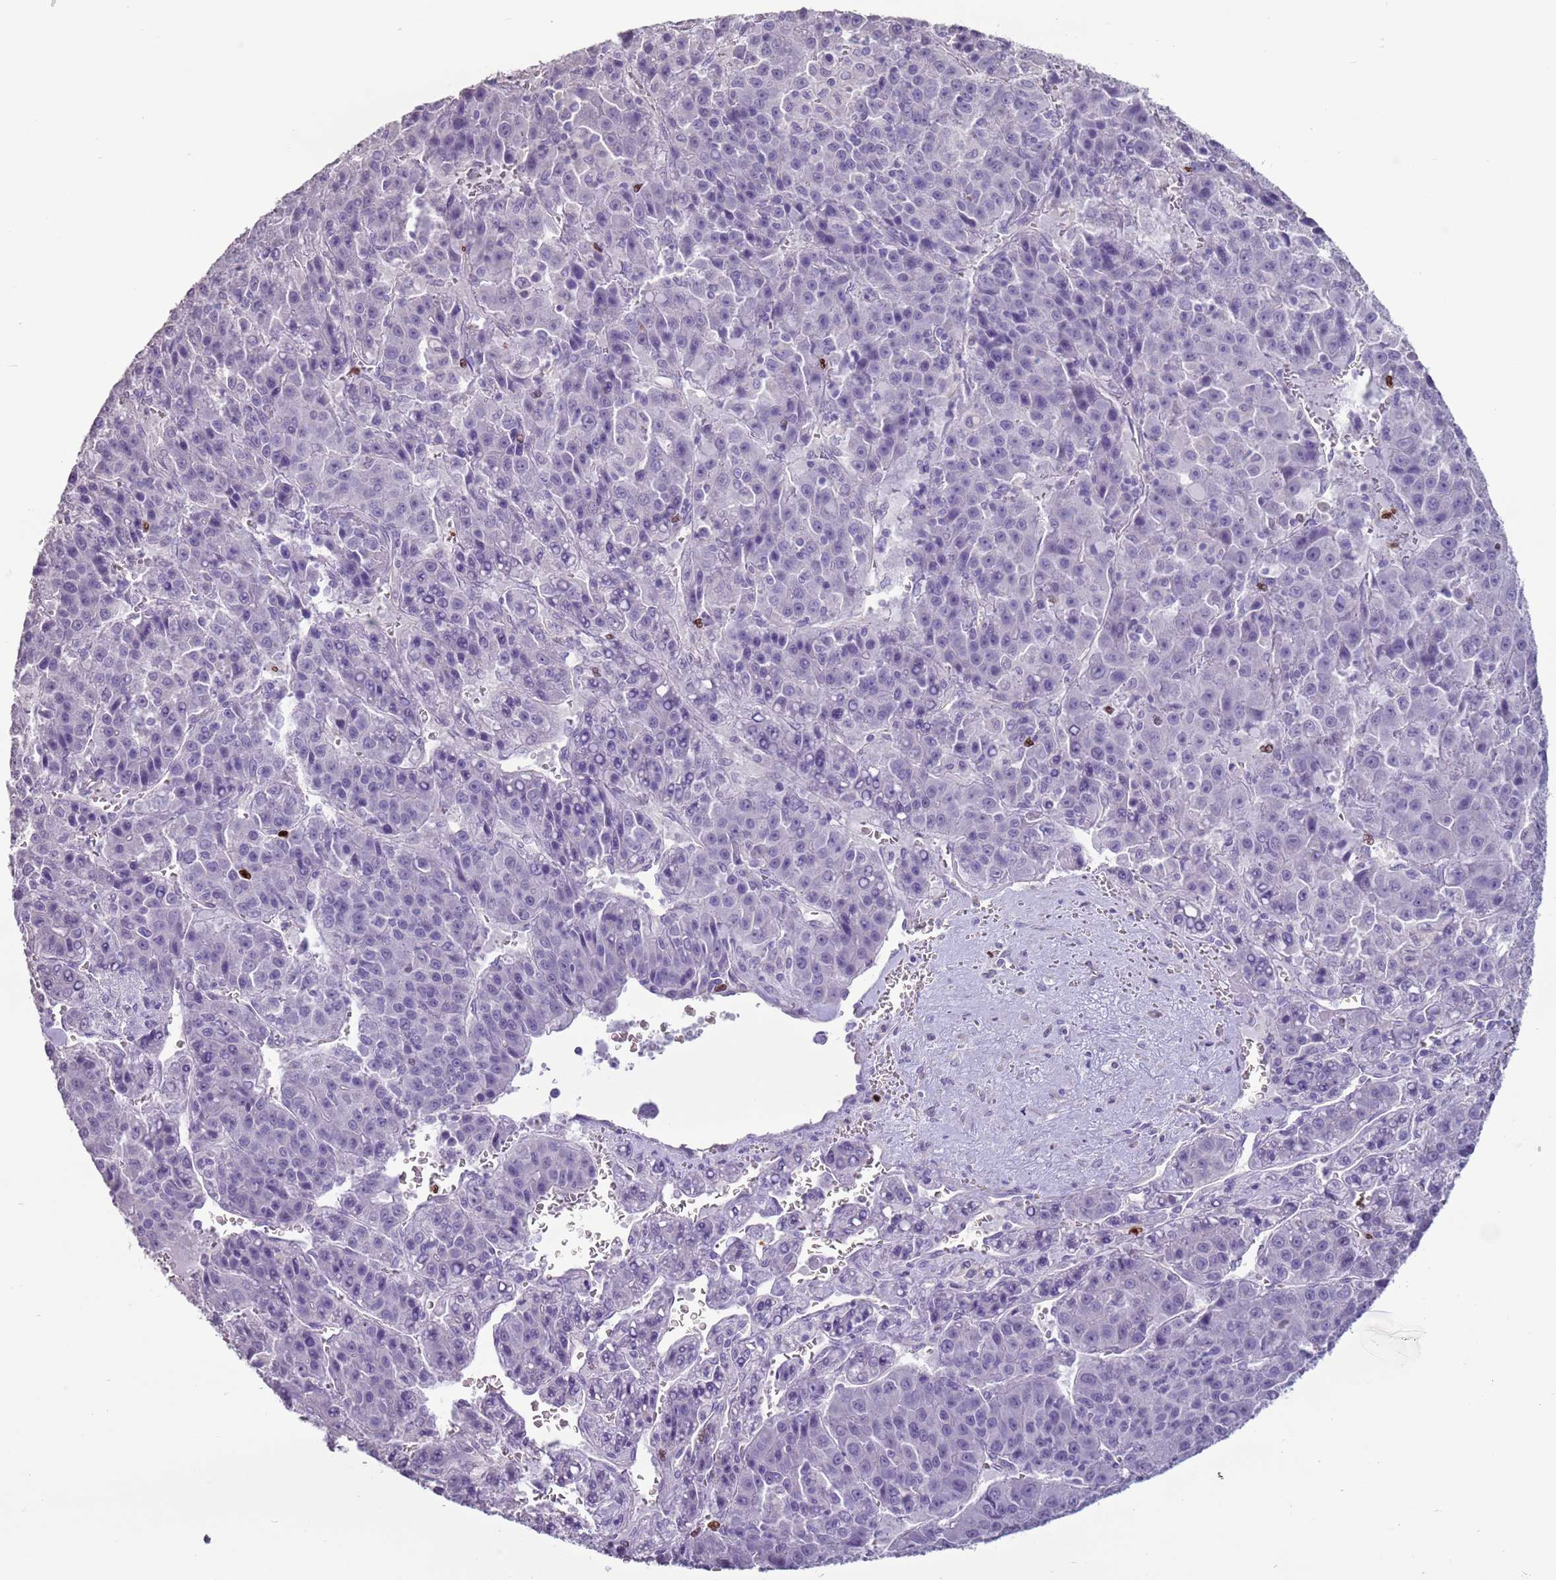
{"staining": {"intensity": "negative", "quantity": "none", "location": "none"}, "tissue": "liver cancer", "cell_type": "Tumor cells", "image_type": "cancer", "snomed": [{"axis": "morphology", "description": "Carcinoma, Hepatocellular, NOS"}, {"axis": "topography", "description": "Liver"}], "caption": "Liver hepatocellular carcinoma was stained to show a protein in brown. There is no significant expression in tumor cells.", "gene": "CELF6", "patient": {"sex": "female", "age": 53}}